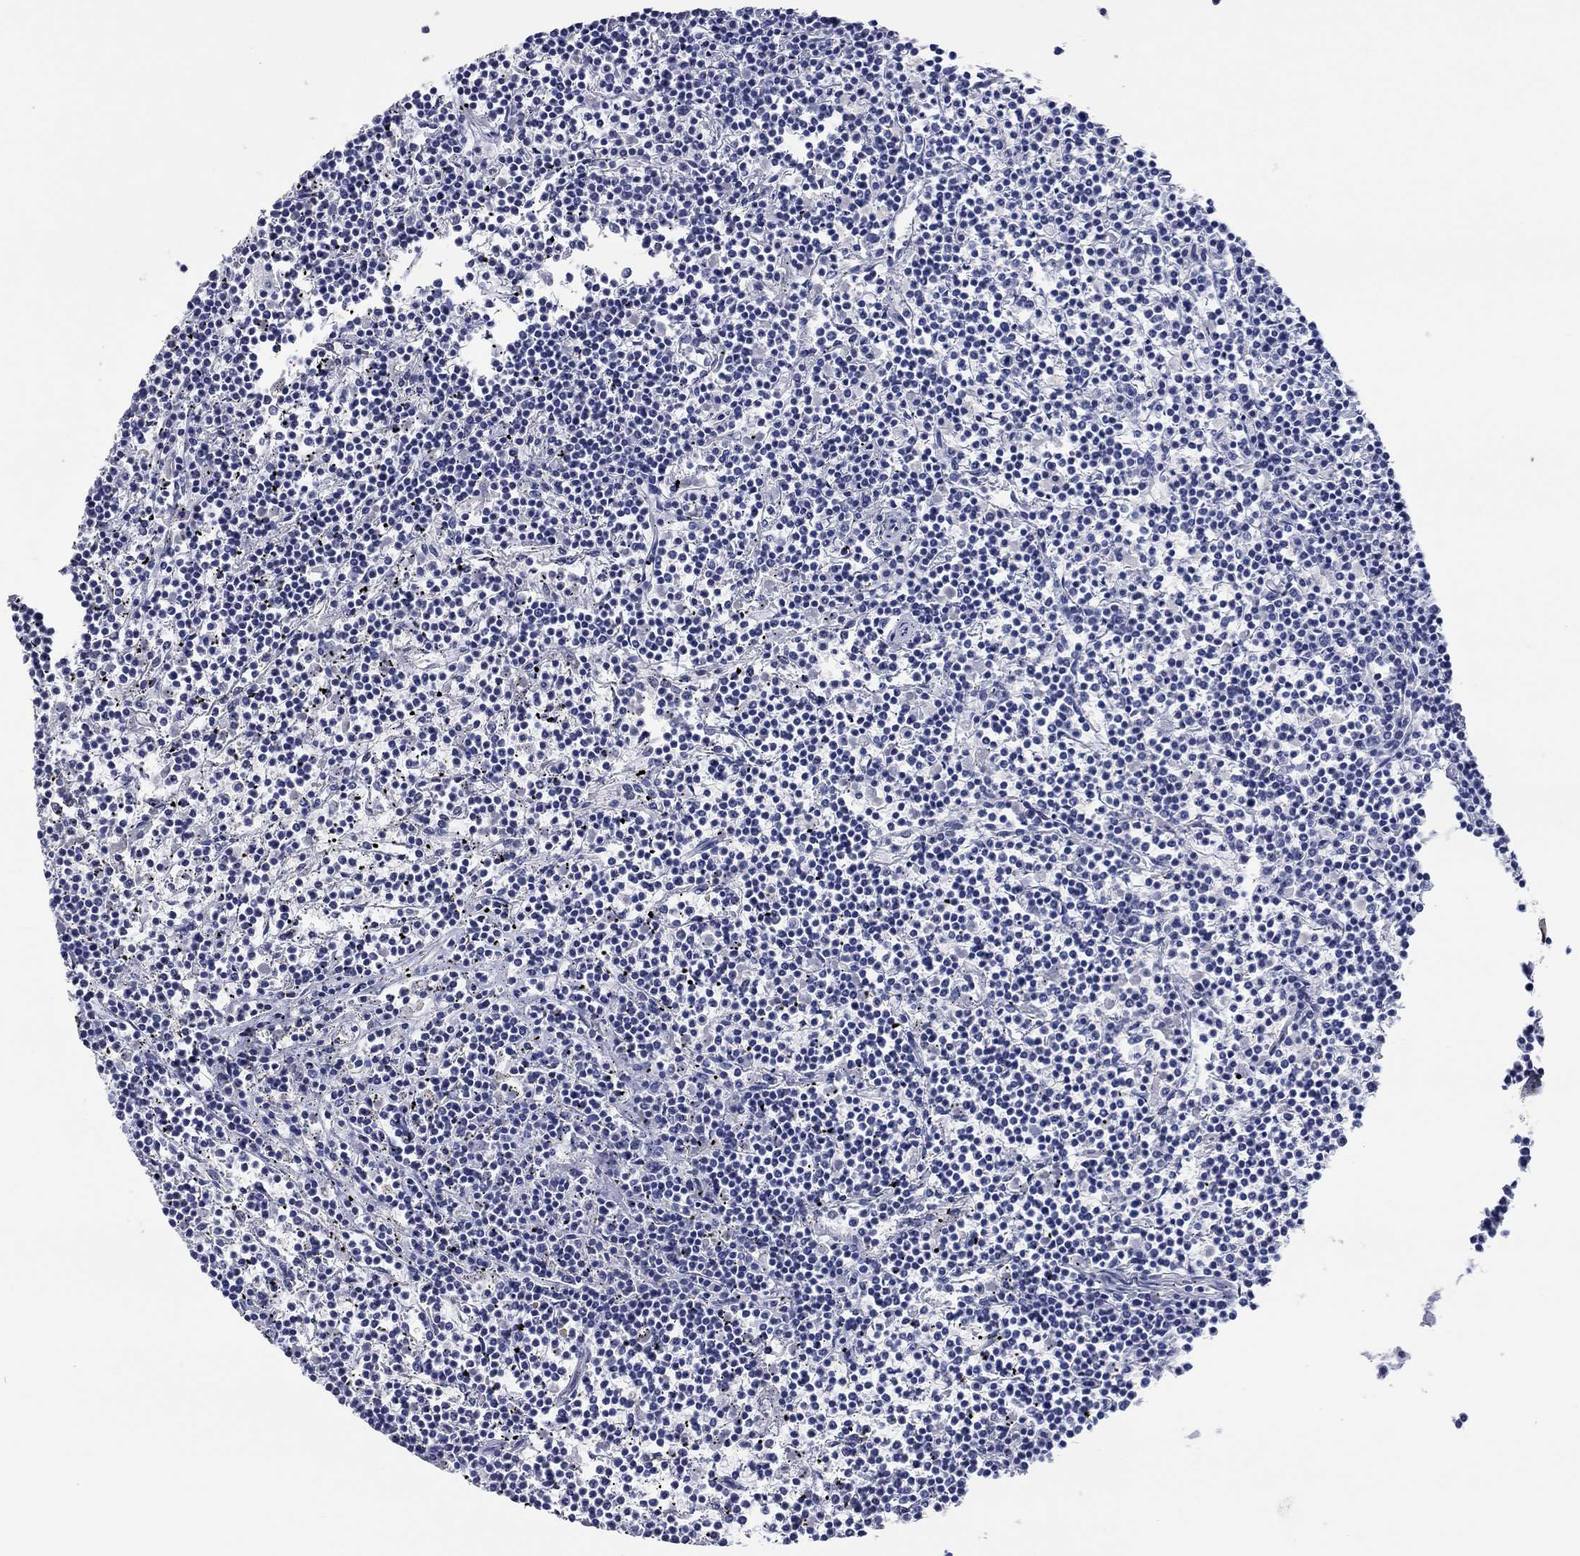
{"staining": {"intensity": "negative", "quantity": "none", "location": "none"}, "tissue": "lymphoma", "cell_type": "Tumor cells", "image_type": "cancer", "snomed": [{"axis": "morphology", "description": "Malignant lymphoma, non-Hodgkin's type, Low grade"}, {"axis": "topography", "description": "Spleen"}], "caption": "Tumor cells show no significant protein expression in lymphoma.", "gene": "POU5F1", "patient": {"sex": "female", "age": 19}}